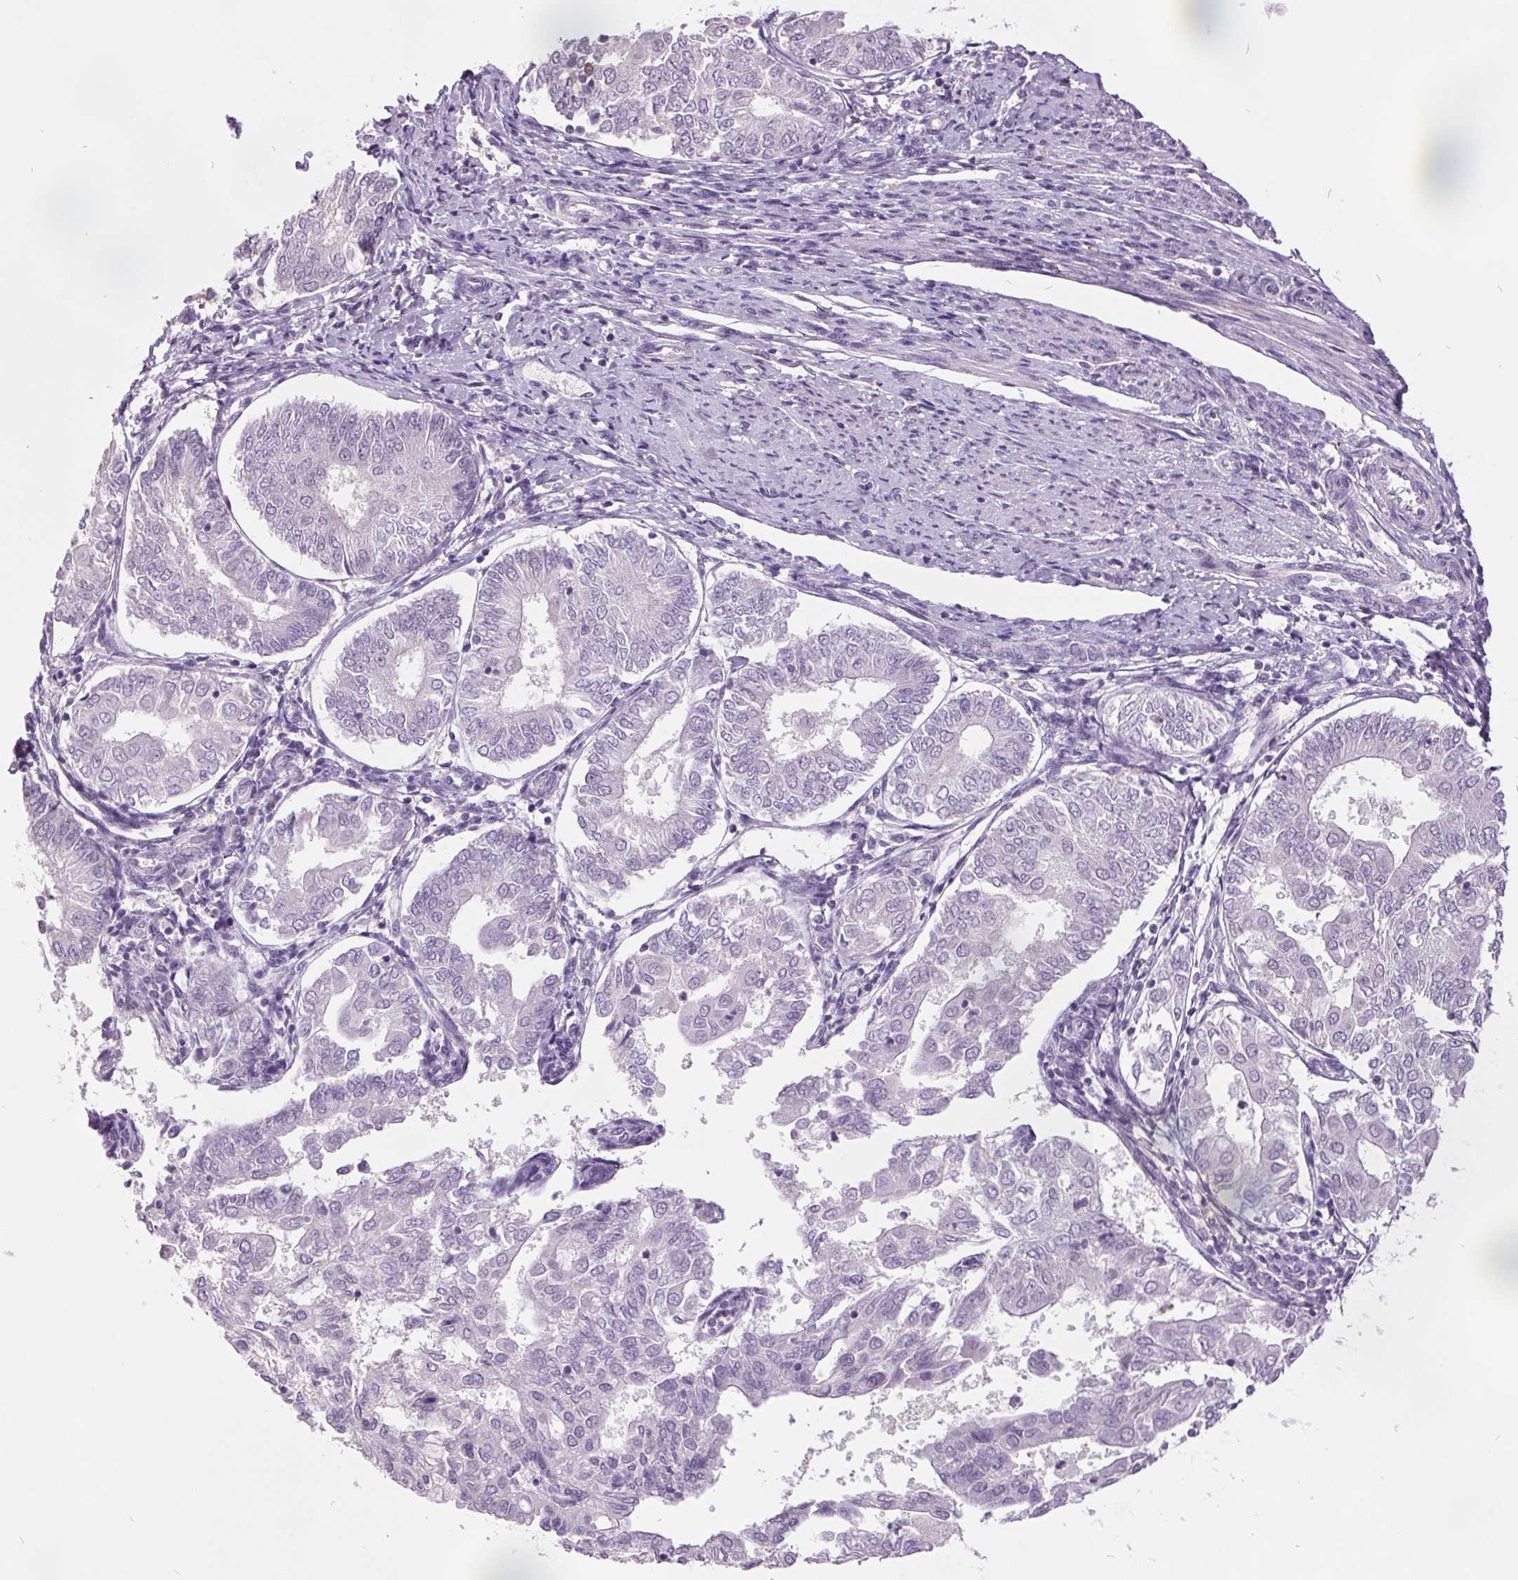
{"staining": {"intensity": "negative", "quantity": "none", "location": "none"}, "tissue": "endometrial cancer", "cell_type": "Tumor cells", "image_type": "cancer", "snomed": [{"axis": "morphology", "description": "Adenocarcinoma, NOS"}, {"axis": "topography", "description": "Endometrium"}], "caption": "This is an immunohistochemistry image of endometrial cancer (adenocarcinoma). There is no staining in tumor cells.", "gene": "C2orf16", "patient": {"sex": "female", "age": 68}}